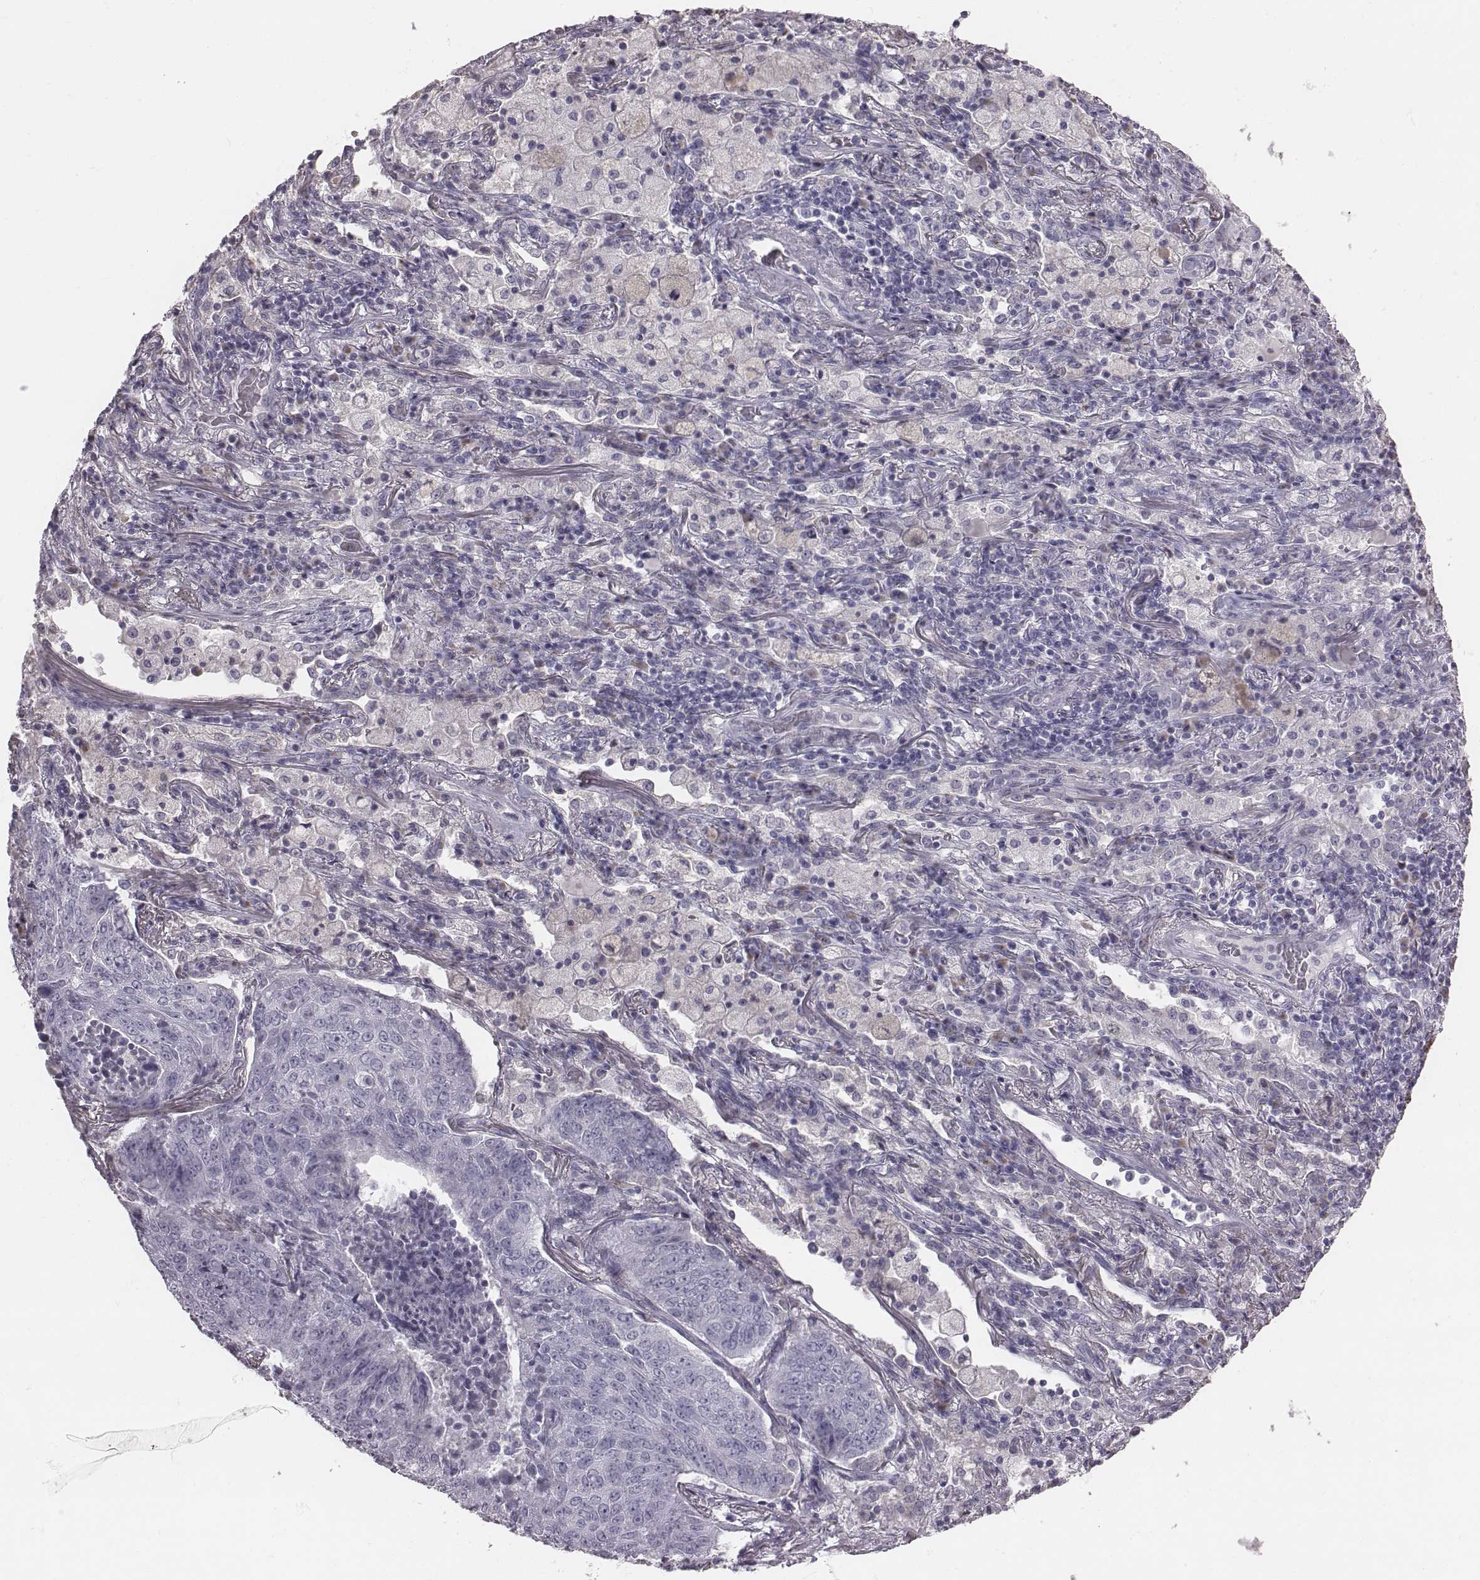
{"staining": {"intensity": "negative", "quantity": "none", "location": "none"}, "tissue": "lung cancer", "cell_type": "Tumor cells", "image_type": "cancer", "snomed": [{"axis": "morphology", "description": "Normal tissue, NOS"}, {"axis": "morphology", "description": "Squamous cell carcinoma, NOS"}, {"axis": "topography", "description": "Bronchus"}, {"axis": "topography", "description": "Lung"}], "caption": "Photomicrograph shows no protein staining in tumor cells of lung squamous cell carcinoma tissue.", "gene": "C6orf58", "patient": {"sex": "male", "age": 64}}